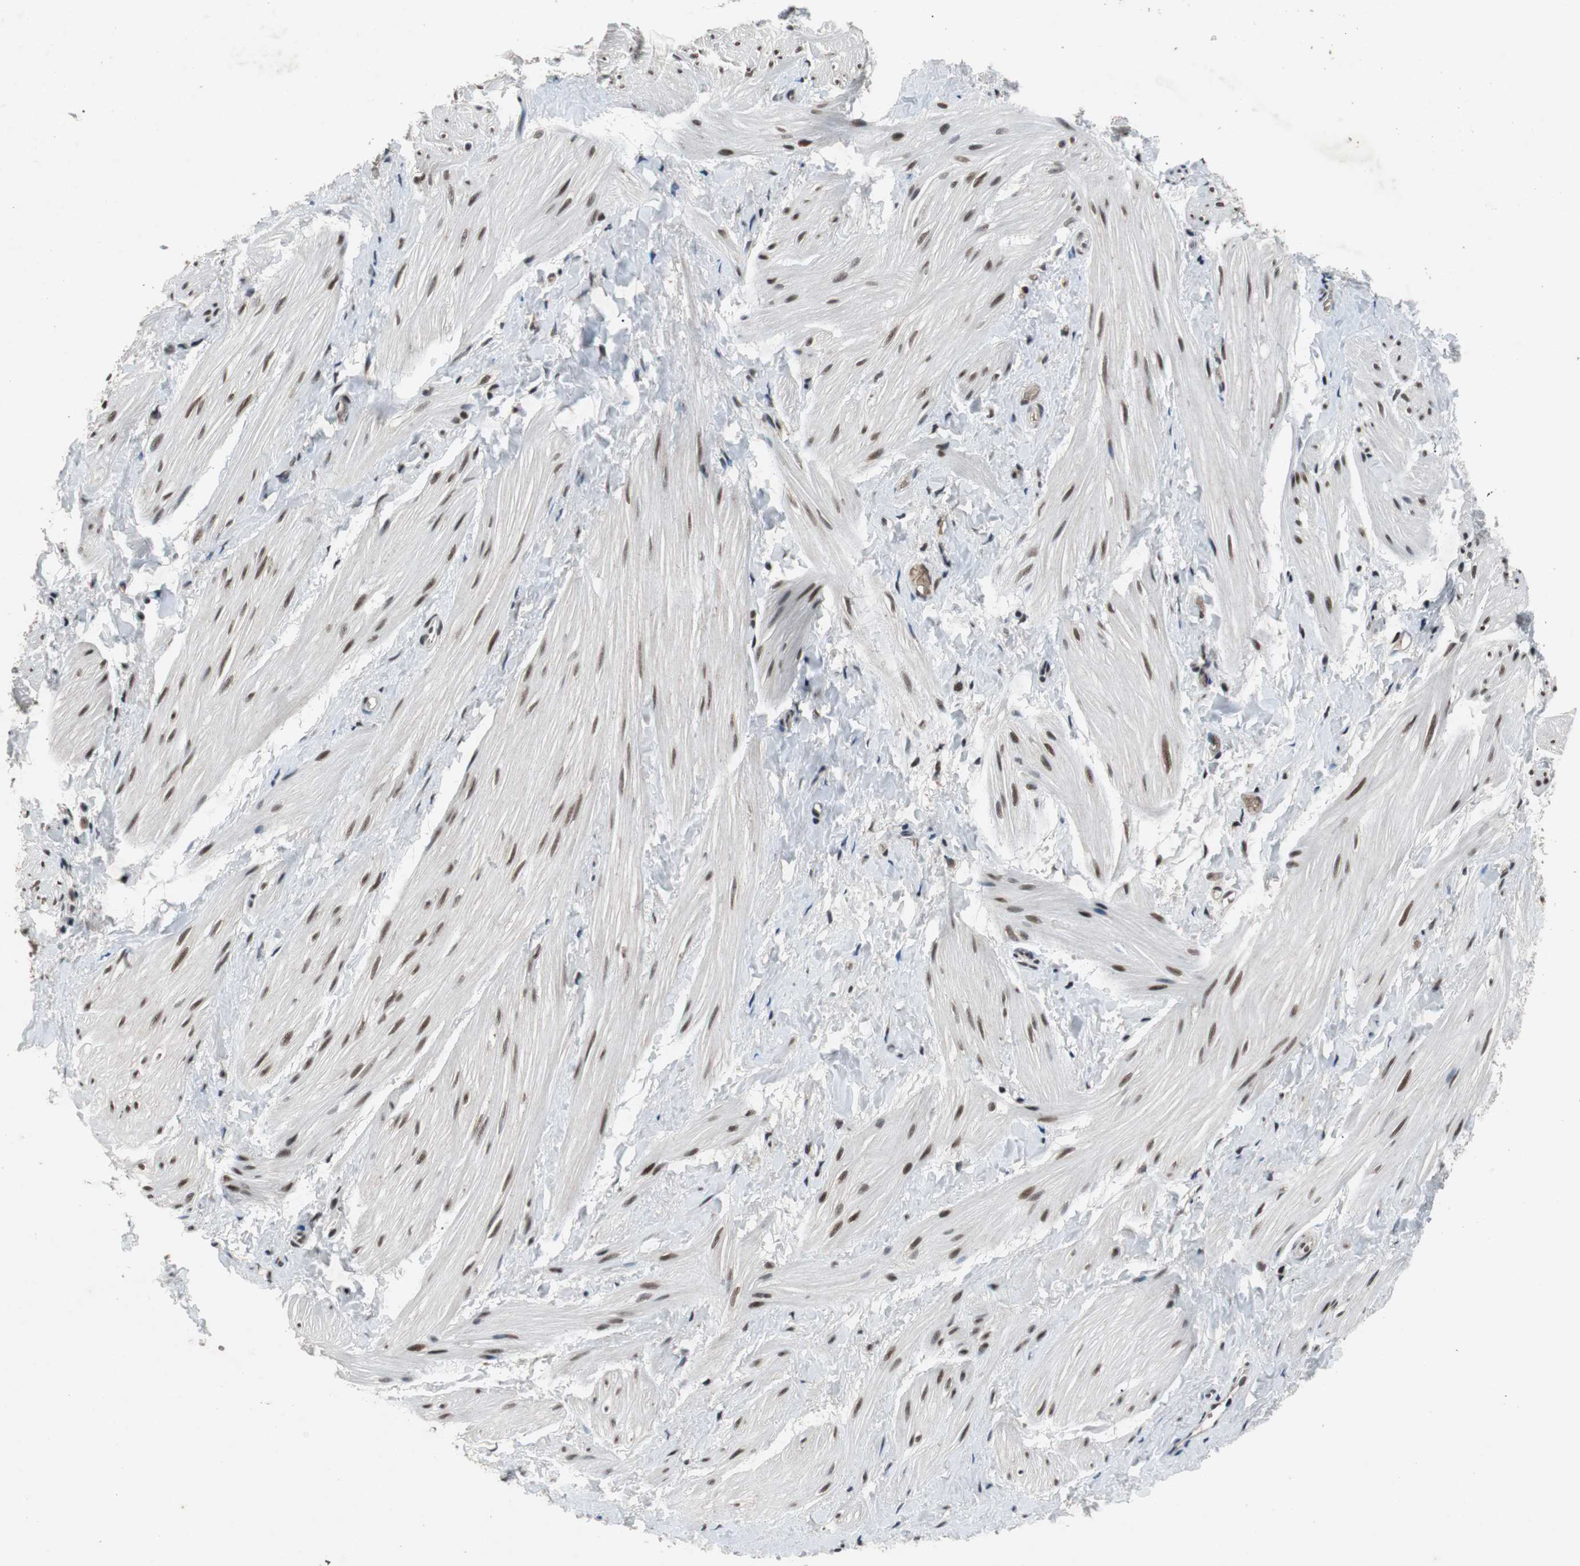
{"staining": {"intensity": "moderate", "quantity": "25%-75%", "location": "nuclear"}, "tissue": "smooth muscle", "cell_type": "Smooth muscle cells", "image_type": "normal", "snomed": [{"axis": "morphology", "description": "Normal tissue, NOS"}, {"axis": "topography", "description": "Smooth muscle"}], "caption": "There is medium levels of moderate nuclear expression in smooth muscle cells of benign smooth muscle, as demonstrated by immunohistochemical staining (brown color).", "gene": "USP28", "patient": {"sex": "male", "age": 16}}